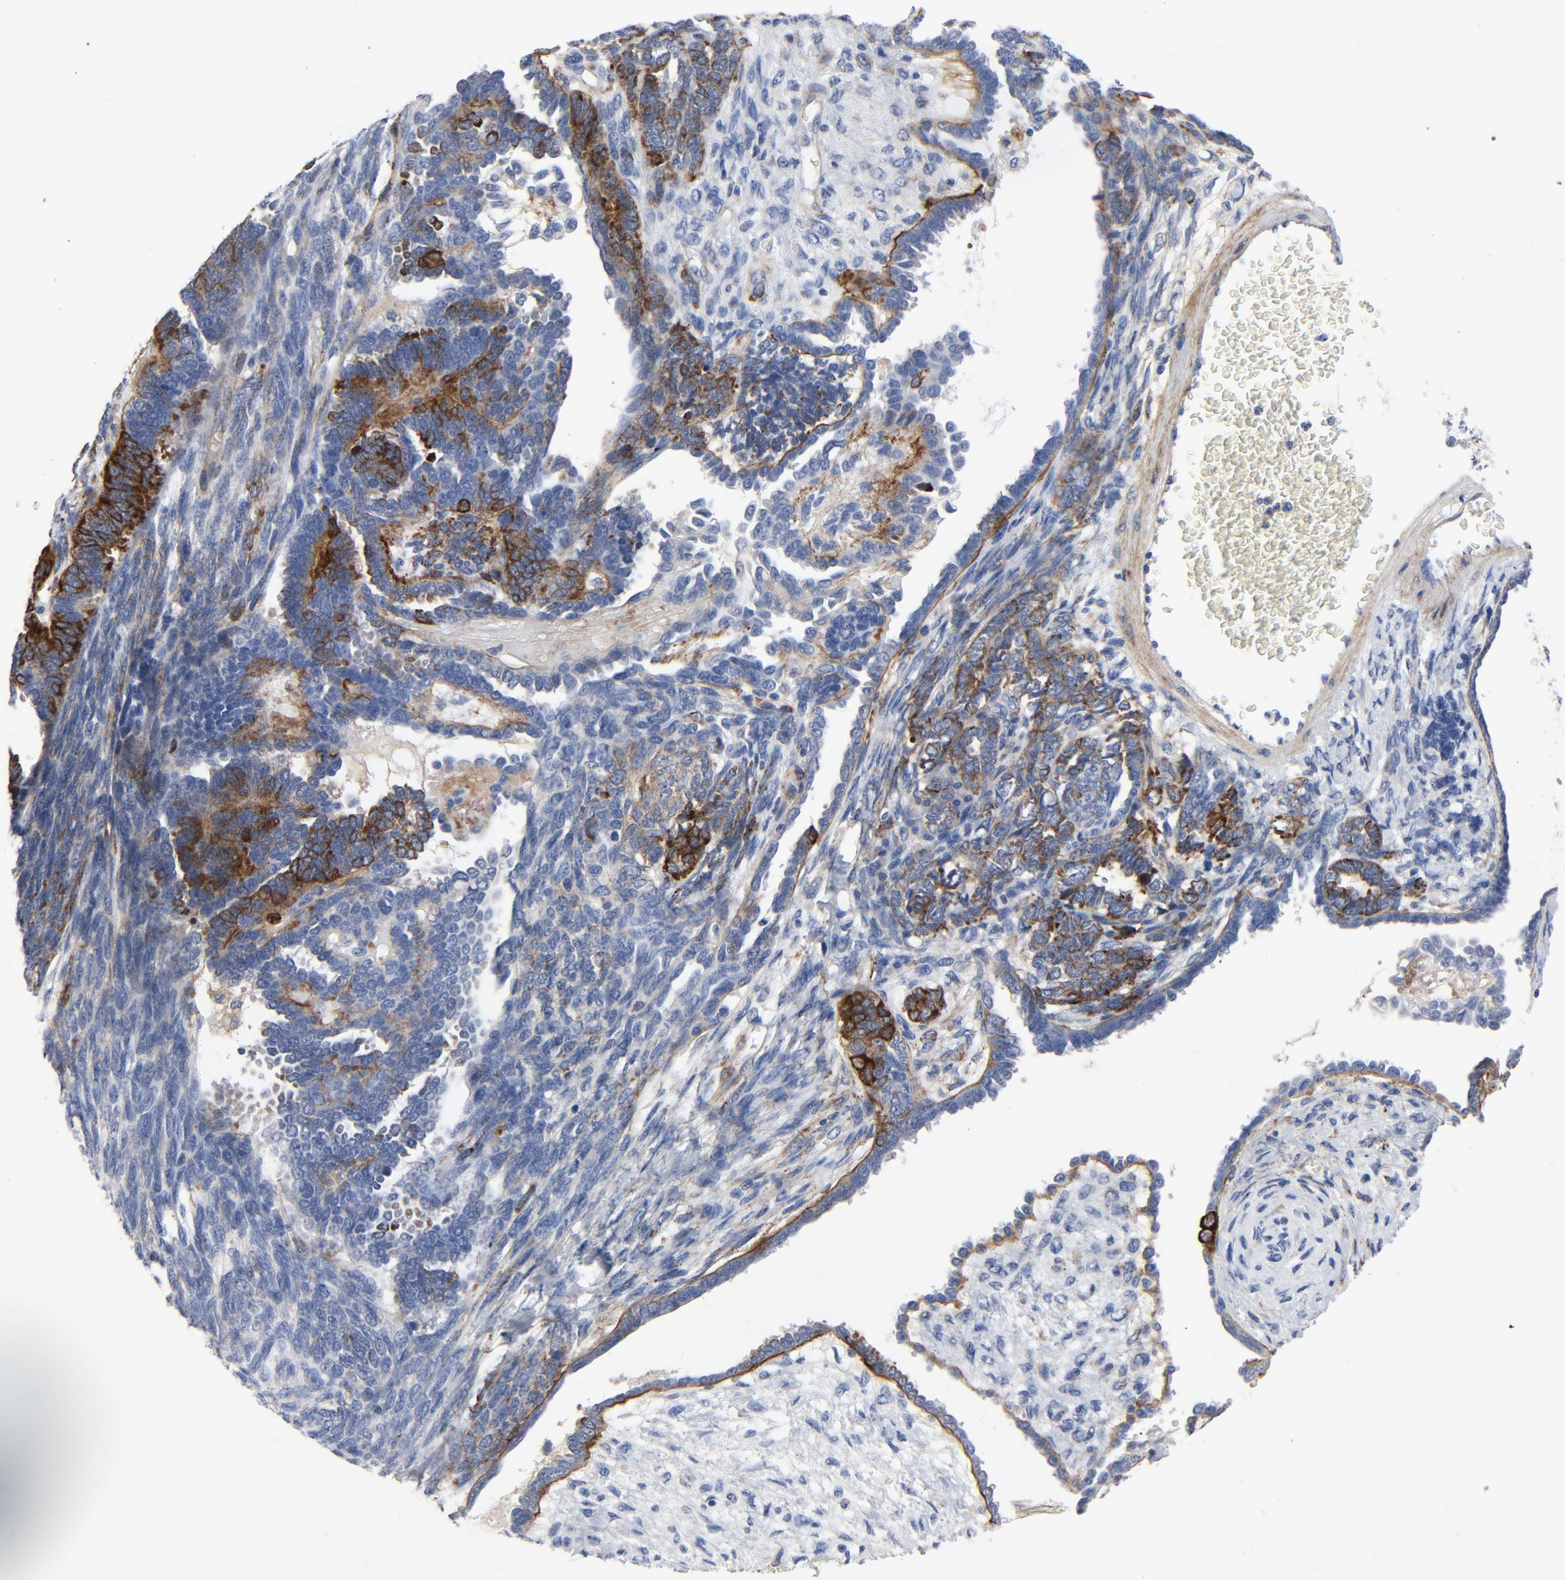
{"staining": {"intensity": "strong", "quantity": "25%-75%", "location": "cytoplasmic/membranous"}, "tissue": "endometrial cancer", "cell_type": "Tumor cells", "image_type": "cancer", "snomed": [{"axis": "morphology", "description": "Neoplasm, malignant, NOS"}, {"axis": "topography", "description": "Endometrium"}], "caption": "The image exhibits a brown stain indicating the presence of a protein in the cytoplasmic/membranous of tumor cells in endometrial neoplasm (malignant). (IHC, brightfield microscopy, high magnification).", "gene": "LAMC1", "patient": {"sex": "female", "age": 74}}